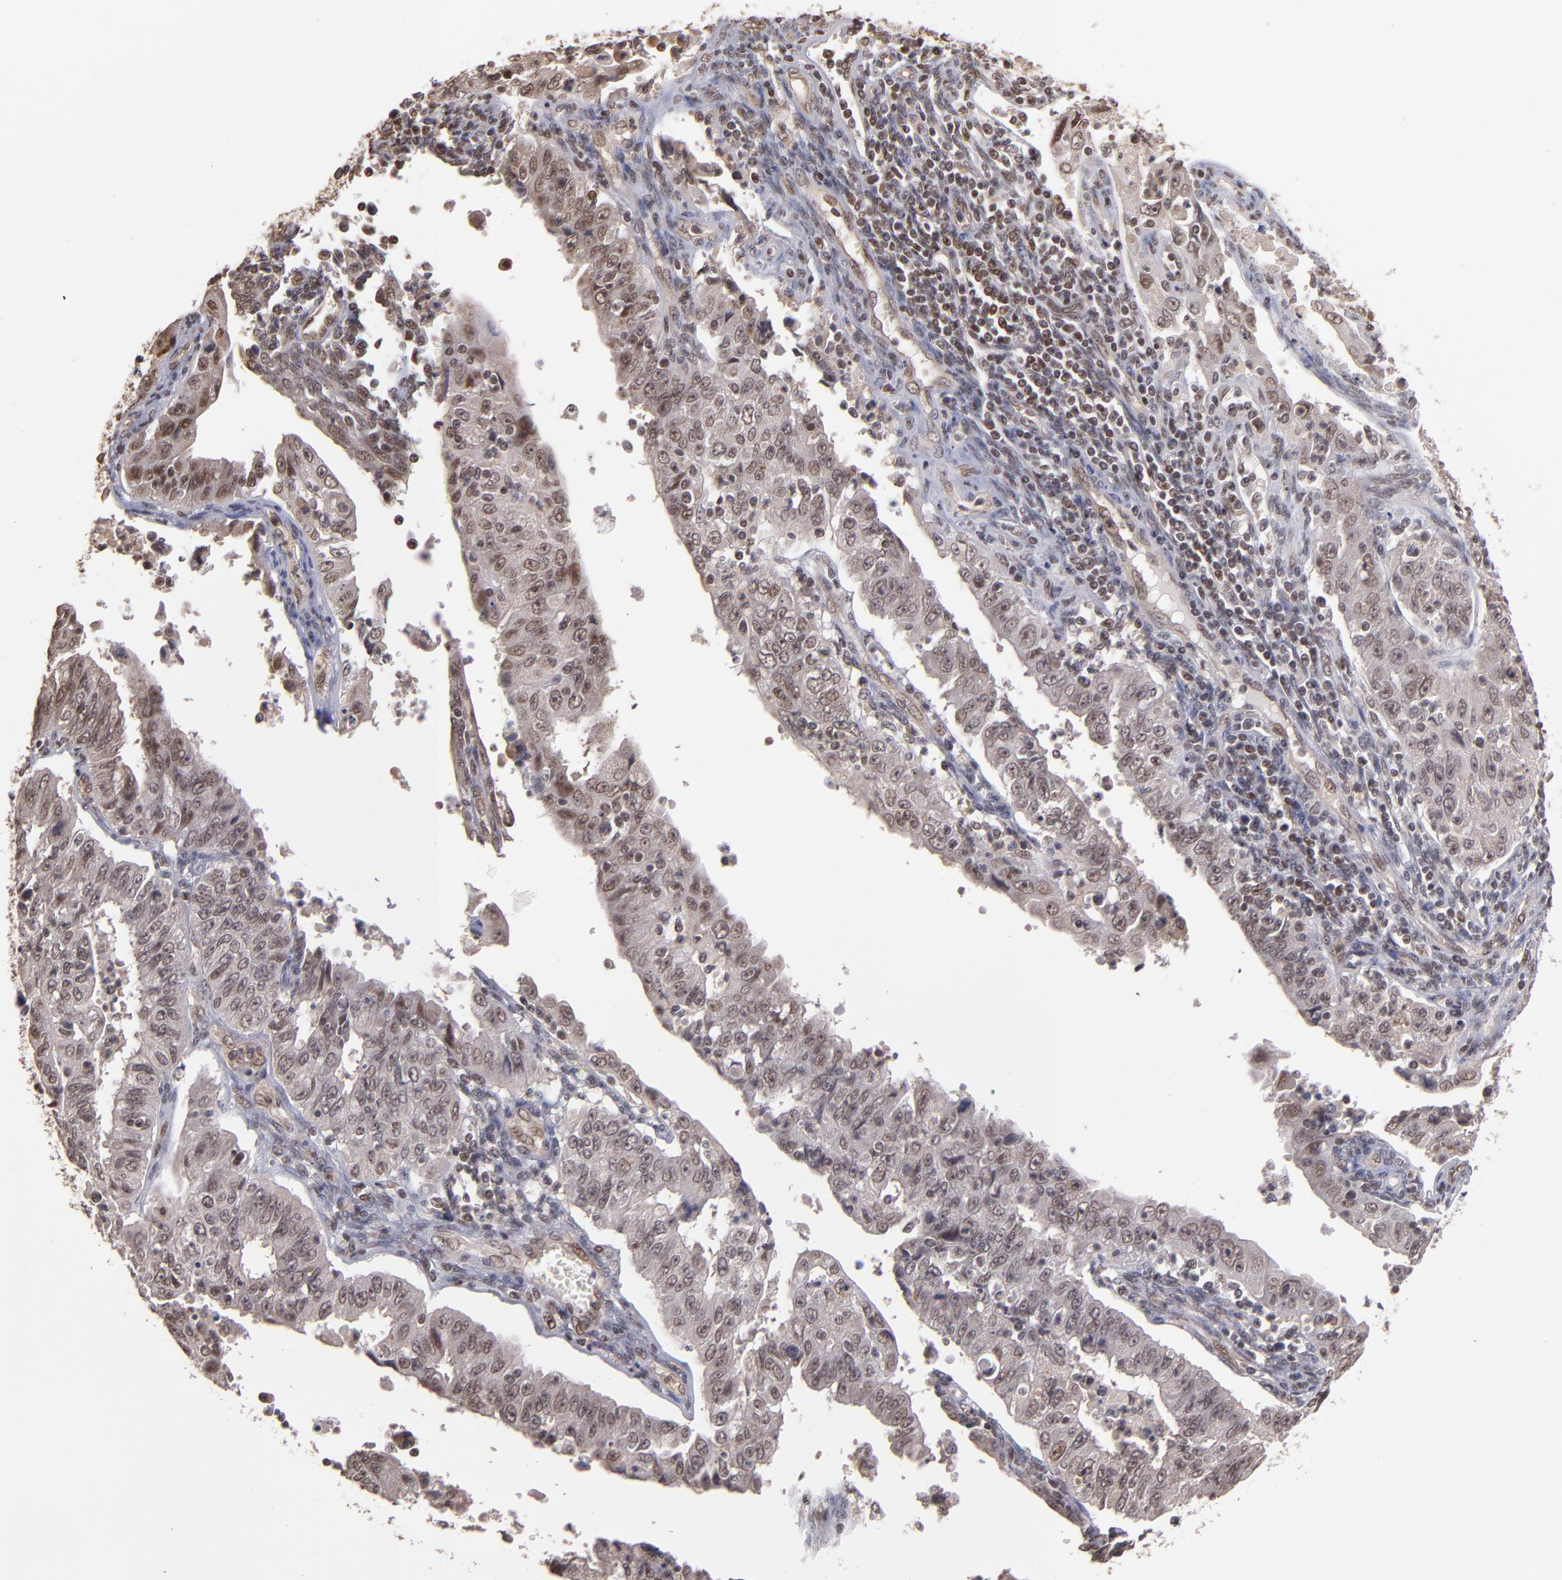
{"staining": {"intensity": "weak", "quantity": "<25%", "location": "nuclear"}, "tissue": "endometrial cancer", "cell_type": "Tumor cells", "image_type": "cancer", "snomed": [{"axis": "morphology", "description": "Adenocarcinoma, NOS"}, {"axis": "topography", "description": "Endometrium"}], "caption": "DAB (3,3'-diaminobenzidine) immunohistochemical staining of endometrial cancer shows no significant staining in tumor cells.", "gene": "TERF2", "patient": {"sex": "female", "age": 42}}